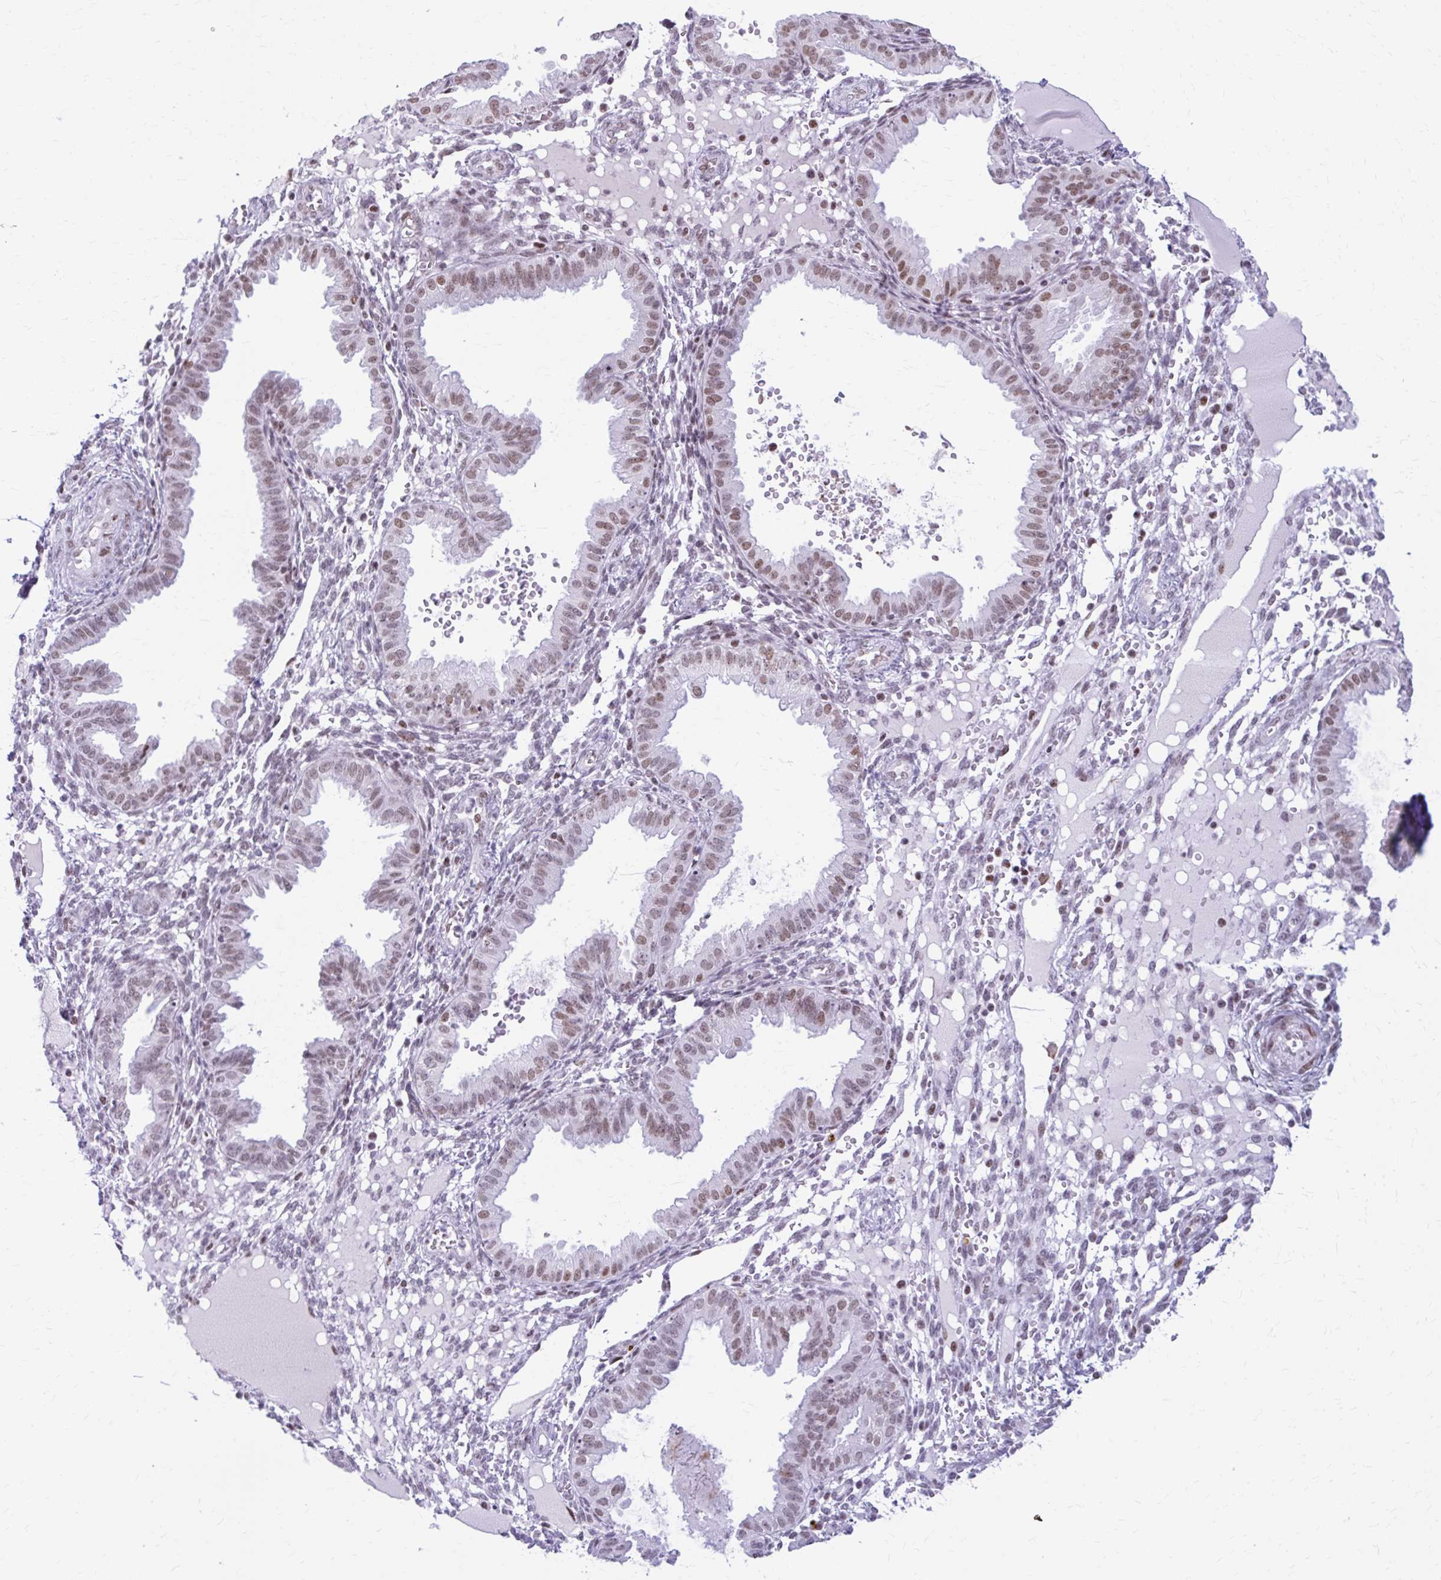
{"staining": {"intensity": "moderate", "quantity": "<25%", "location": "nuclear"}, "tissue": "endometrium", "cell_type": "Cells in endometrial stroma", "image_type": "normal", "snomed": [{"axis": "morphology", "description": "Normal tissue, NOS"}, {"axis": "topography", "description": "Endometrium"}], "caption": "A histopathology image showing moderate nuclear staining in approximately <25% of cells in endometrial stroma in unremarkable endometrium, as visualized by brown immunohistochemical staining.", "gene": "PABIR1", "patient": {"sex": "female", "age": 33}}